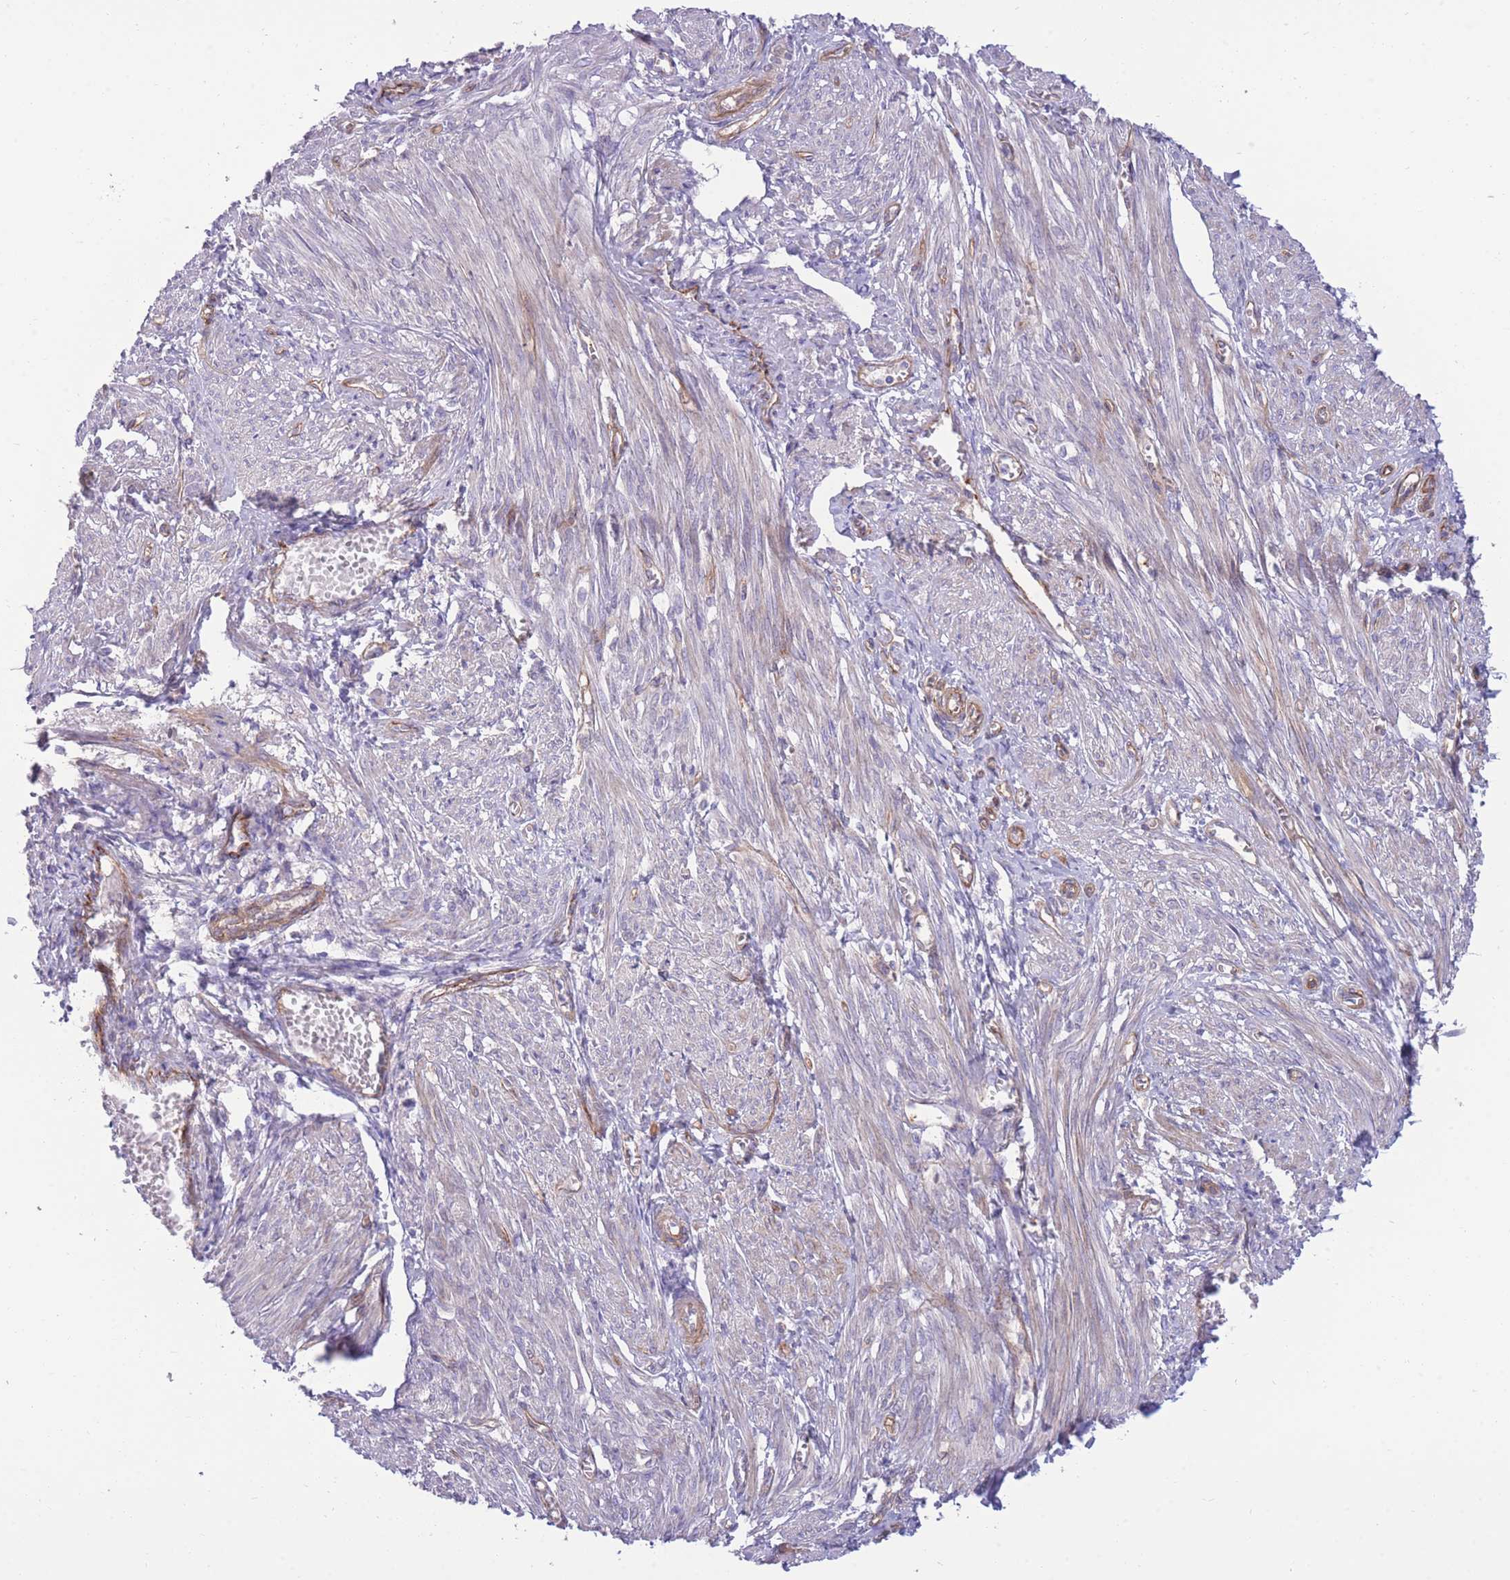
{"staining": {"intensity": "strong", "quantity": "25%-75%", "location": "cytoplasmic/membranous"}, "tissue": "smooth muscle", "cell_type": "Smooth muscle cells", "image_type": "normal", "snomed": [{"axis": "morphology", "description": "Normal tissue, NOS"}, {"axis": "topography", "description": "Smooth muscle"}], "caption": "Strong cytoplasmic/membranous staining for a protein is appreciated in approximately 25%-75% of smooth muscle cells of normal smooth muscle using immunohistochemistry (IHC).", "gene": "RGS11", "patient": {"sex": "female", "age": 39}}